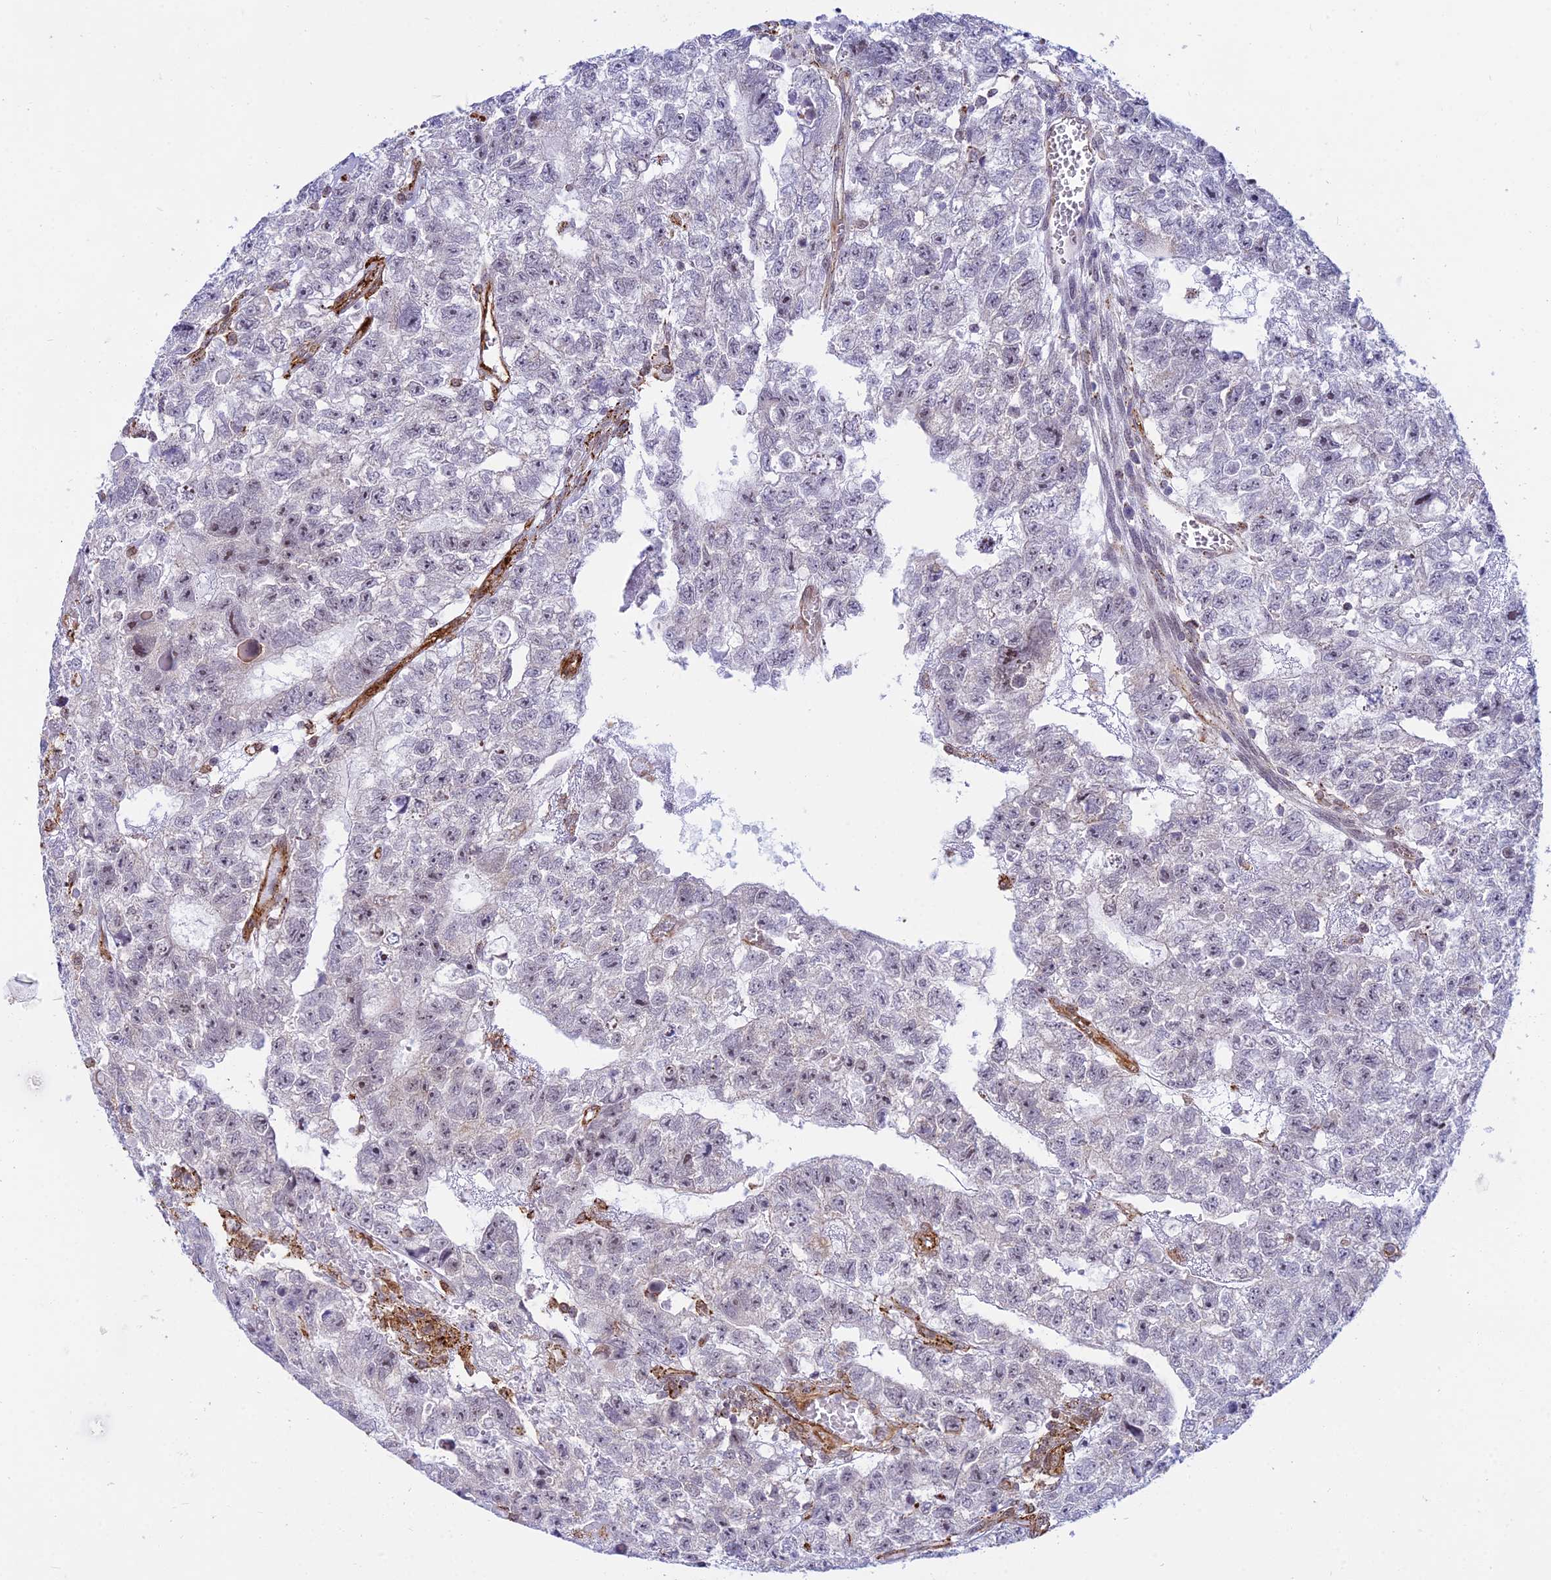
{"staining": {"intensity": "weak", "quantity": "<25%", "location": "nuclear"}, "tissue": "testis cancer", "cell_type": "Tumor cells", "image_type": "cancer", "snomed": [{"axis": "morphology", "description": "Carcinoma, Embryonal, NOS"}, {"axis": "topography", "description": "Testis"}], "caption": "This histopathology image is of testis embryonal carcinoma stained with IHC to label a protein in brown with the nuclei are counter-stained blue. There is no staining in tumor cells.", "gene": "SAPCD2", "patient": {"sex": "male", "age": 26}}